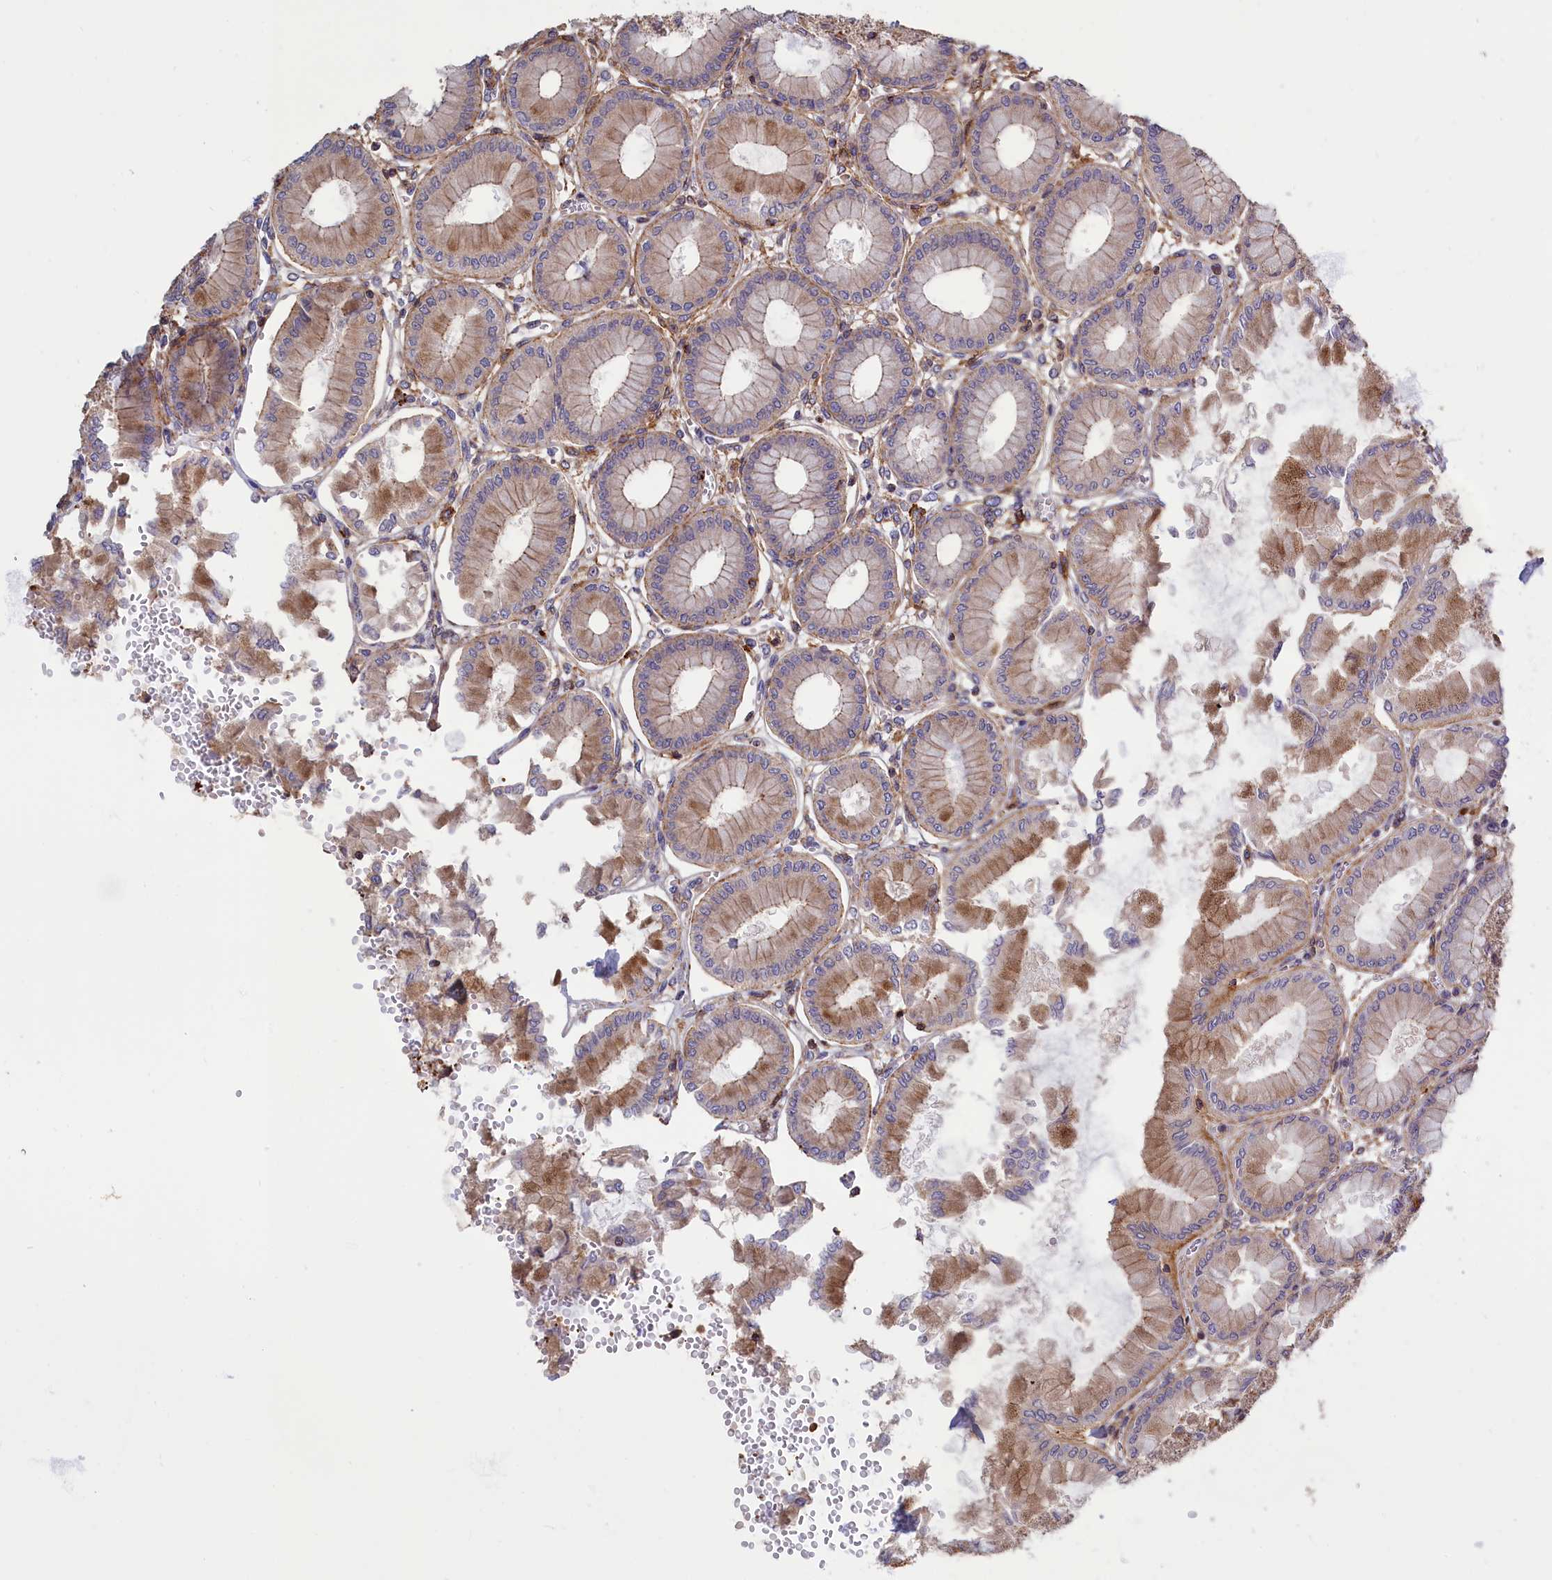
{"staining": {"intensity": "moderate", "quantity": ">75%", "location": "cytoplasmic/membranous"}, "tissue": "stomach", "cell_type": "Glandular cells", "image_type": "normal", "snomed": [{"axis": "morphology", "description": "Normal tissue, NOS"}, {"axis": "topography", "description": "Stomach, upper"}], "caption": "Protein analysis of unremarkable stomach shows moderate cytoplasmic/membranous staining in approximately >75% of glandular cells.", "gene": "ANKRD27", "patient": {"sex": "female", "age": 56}}